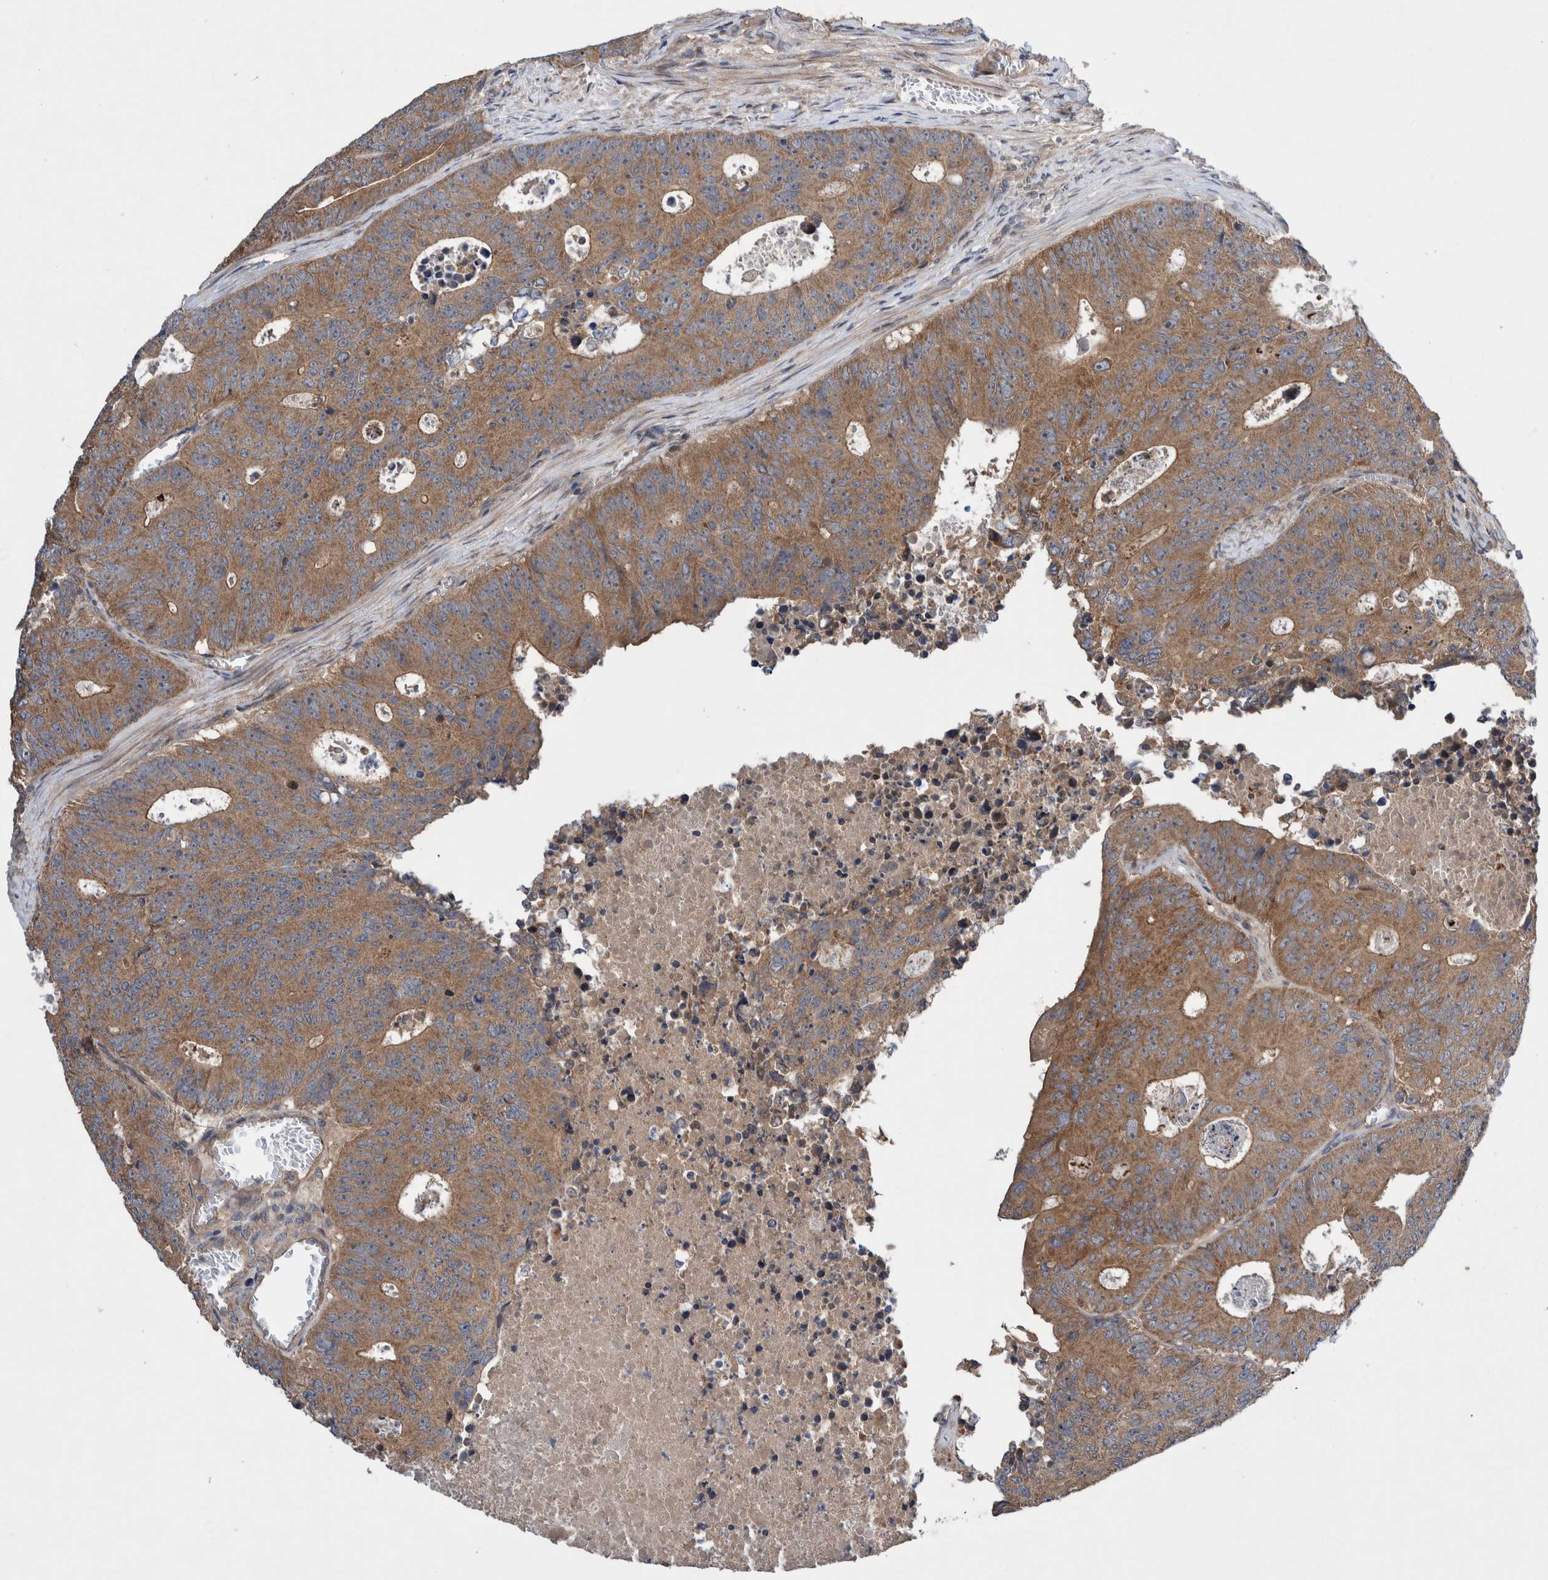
{"staining": {"intensity": "moderate", "quantity": ">75%", "location": "cytoplasmic/membranous"}, "tissue": "colorectal cancer", "cell_type": "Tumor cells", "image_type": "cancer", "snomed": [{"axis": "morphology", "description": "Adenocarcinoma, NOS"}, {"axis": "topography", "description": "Colon"}], "caption": "Brown immunohistochemical staining in adenocarcinoma (colorectal) shows moderate cytoplasmic/membranous positivity in approximately >75% of tumor cells. The staining was performed using DAB, with brown indicating positive protein expression. Nuclei are stained blue with hematoxylin.", "gene": "PIK3R6", "patient": {"sex": "male", "age": 87}}